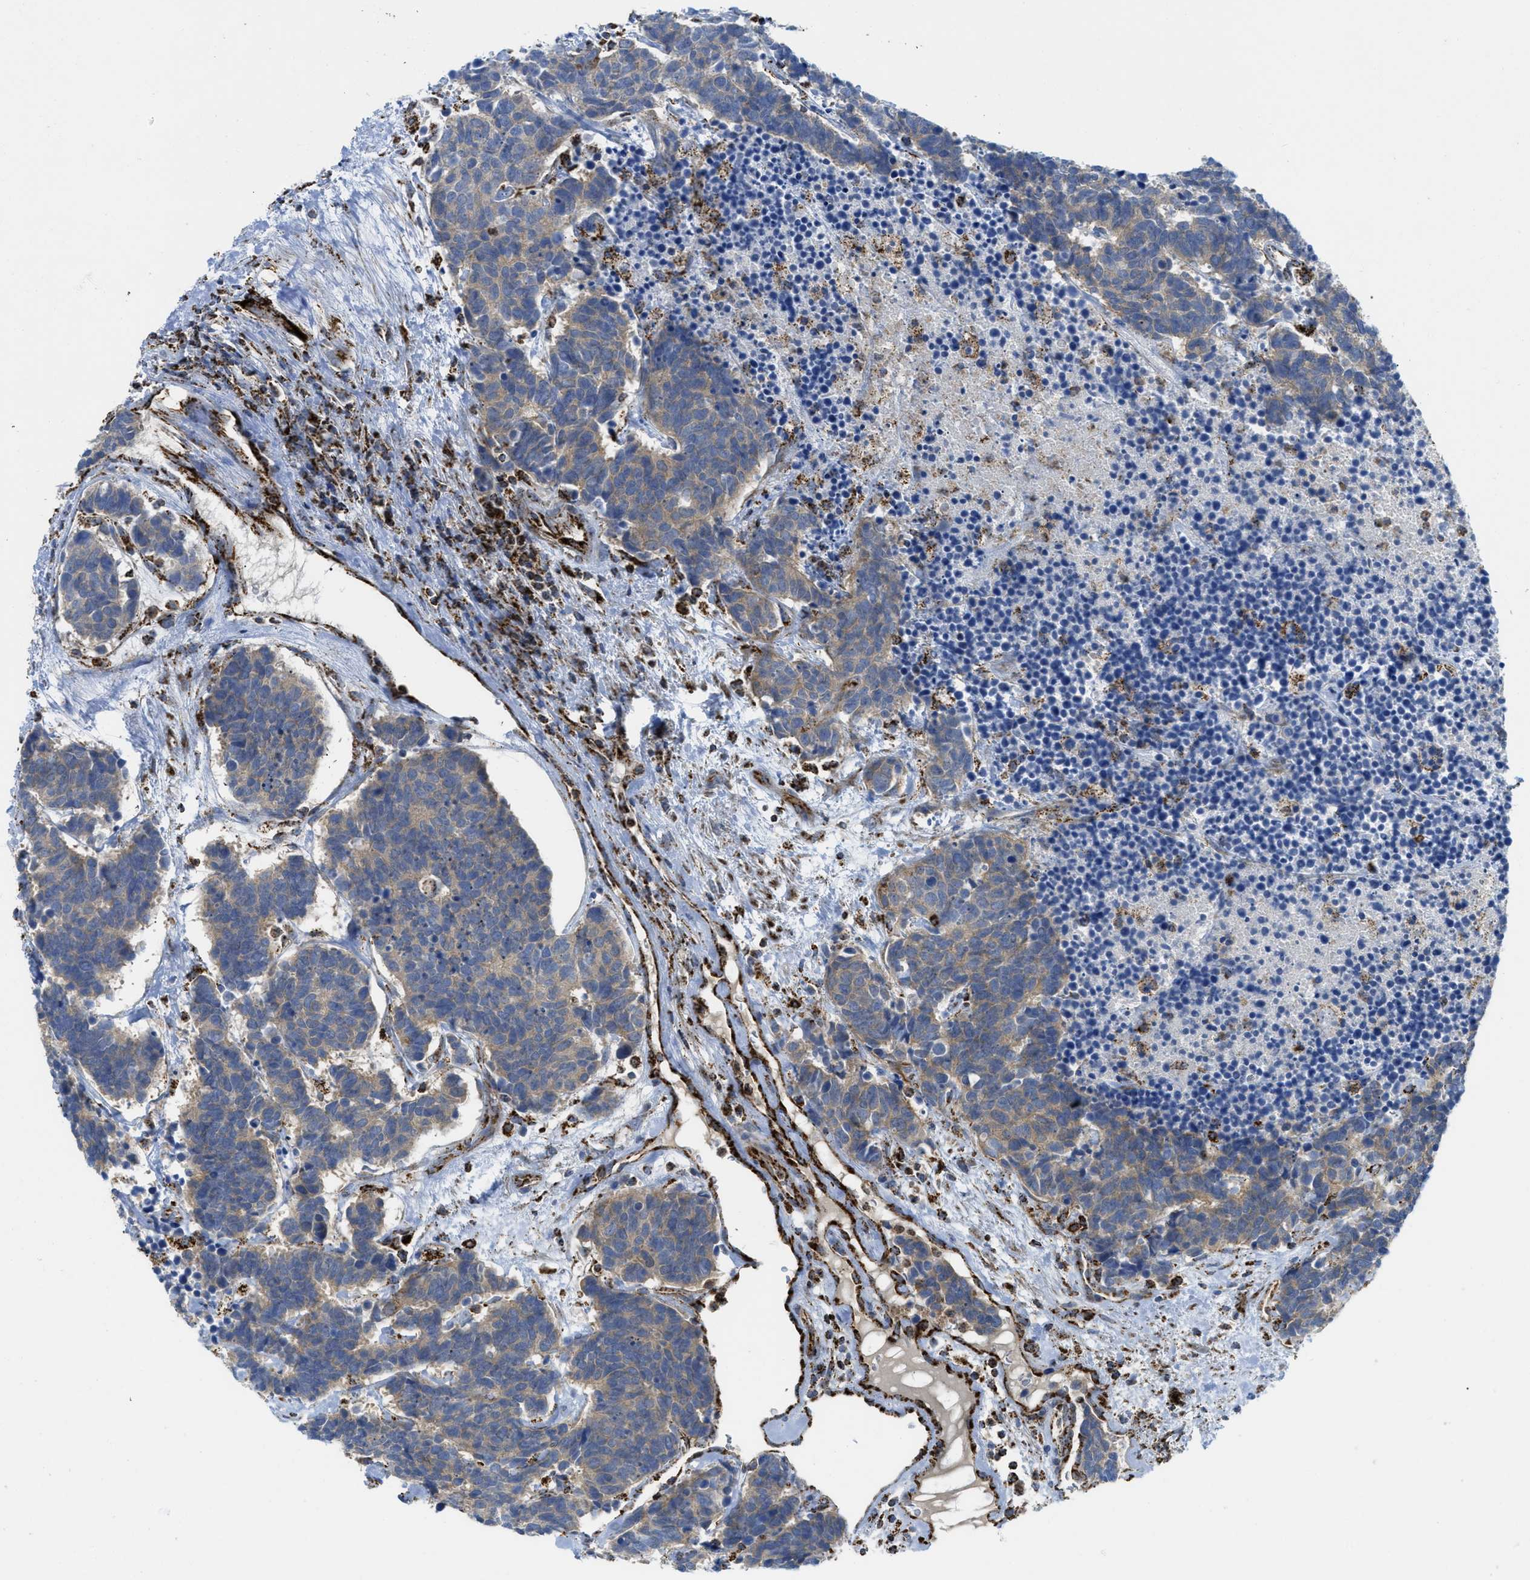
{"staining": {"intensity": "weak", "quantity": ">75%", "location": "cytoplasmic/membranous"}, "tissue": "carcinoid", "cell_type": "Tumor cells", "image_type": "cancer", "snomed": [{"axis": "morphology", "description": "Carcinoma, NOS"}, {"axis": "morphology", "description": "Carcinoid, malignant, NOS"}, {"axis": "topography", "description": "Urinary bladder"}], "caption": "High-magnification brightfield microscopy of carcinoid stained with DAB (brown) and counterstained with hematoxylin (blue). tumor cells exhibit weak cytoplasmic/membranous positivity is identified in approximately>75% of cells.", "gene": "SQOR", "patient": {"sex": "male", "age": 57}}